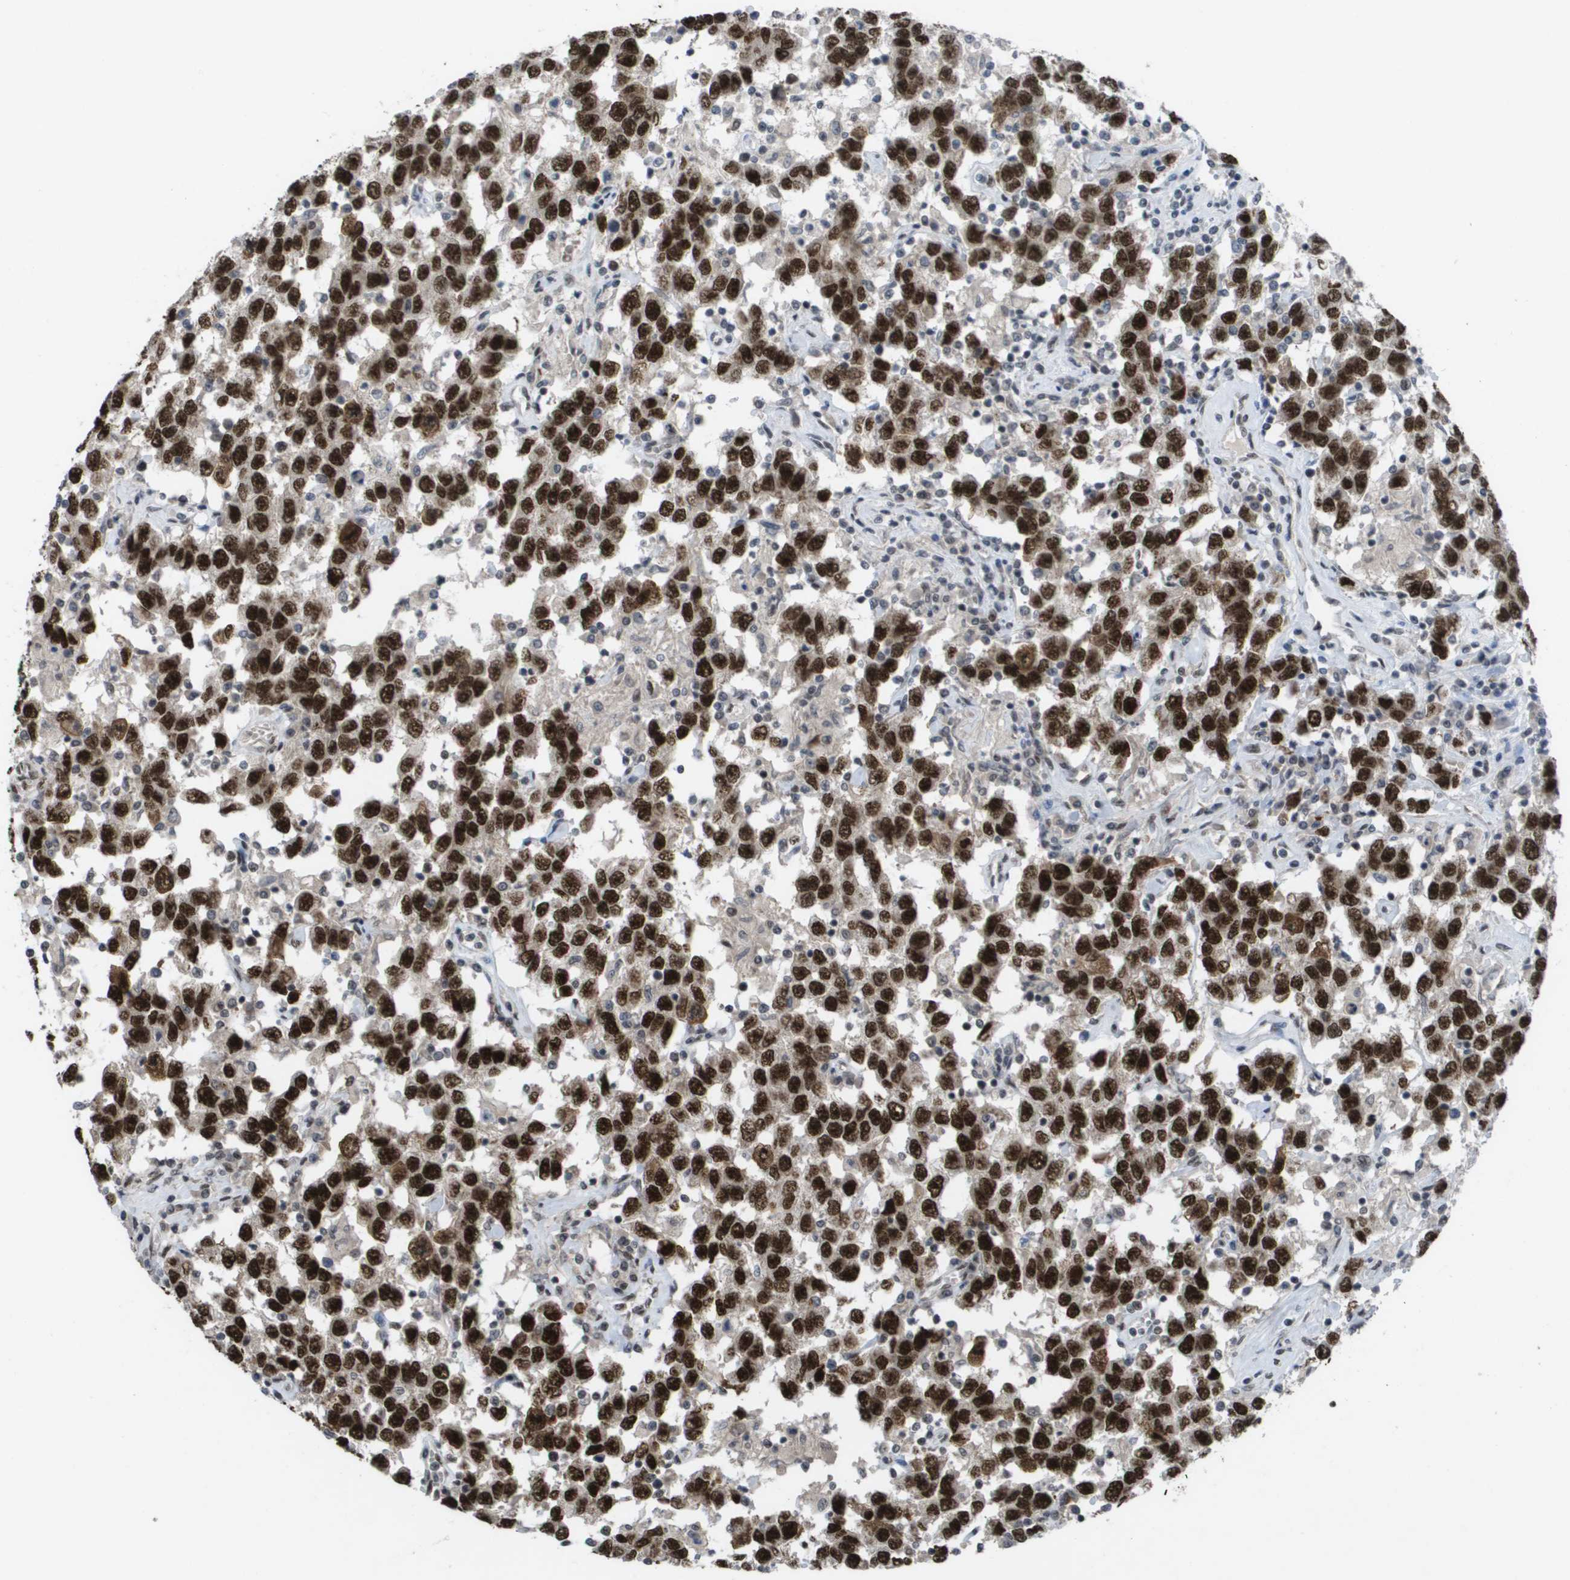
{"staining": {"intensity": "strong", "quantity": ">75%", "location": "nuclear"}, "tissue": "testis cancer", "cell_type": "Tumor cells", "image_type": "cancer", "snomed": [{"axis": "morphology", "description": "Seminoma, NOS"}, {"axis": "topography", "description": "Testis"}], "caption": "Human testis cancer stained with a brown dye exhibits strong nuclear positive positivity in about >75% of tumor cells.", "gene": "CDT1", "patient": {"sex": "male", "age": 41}}